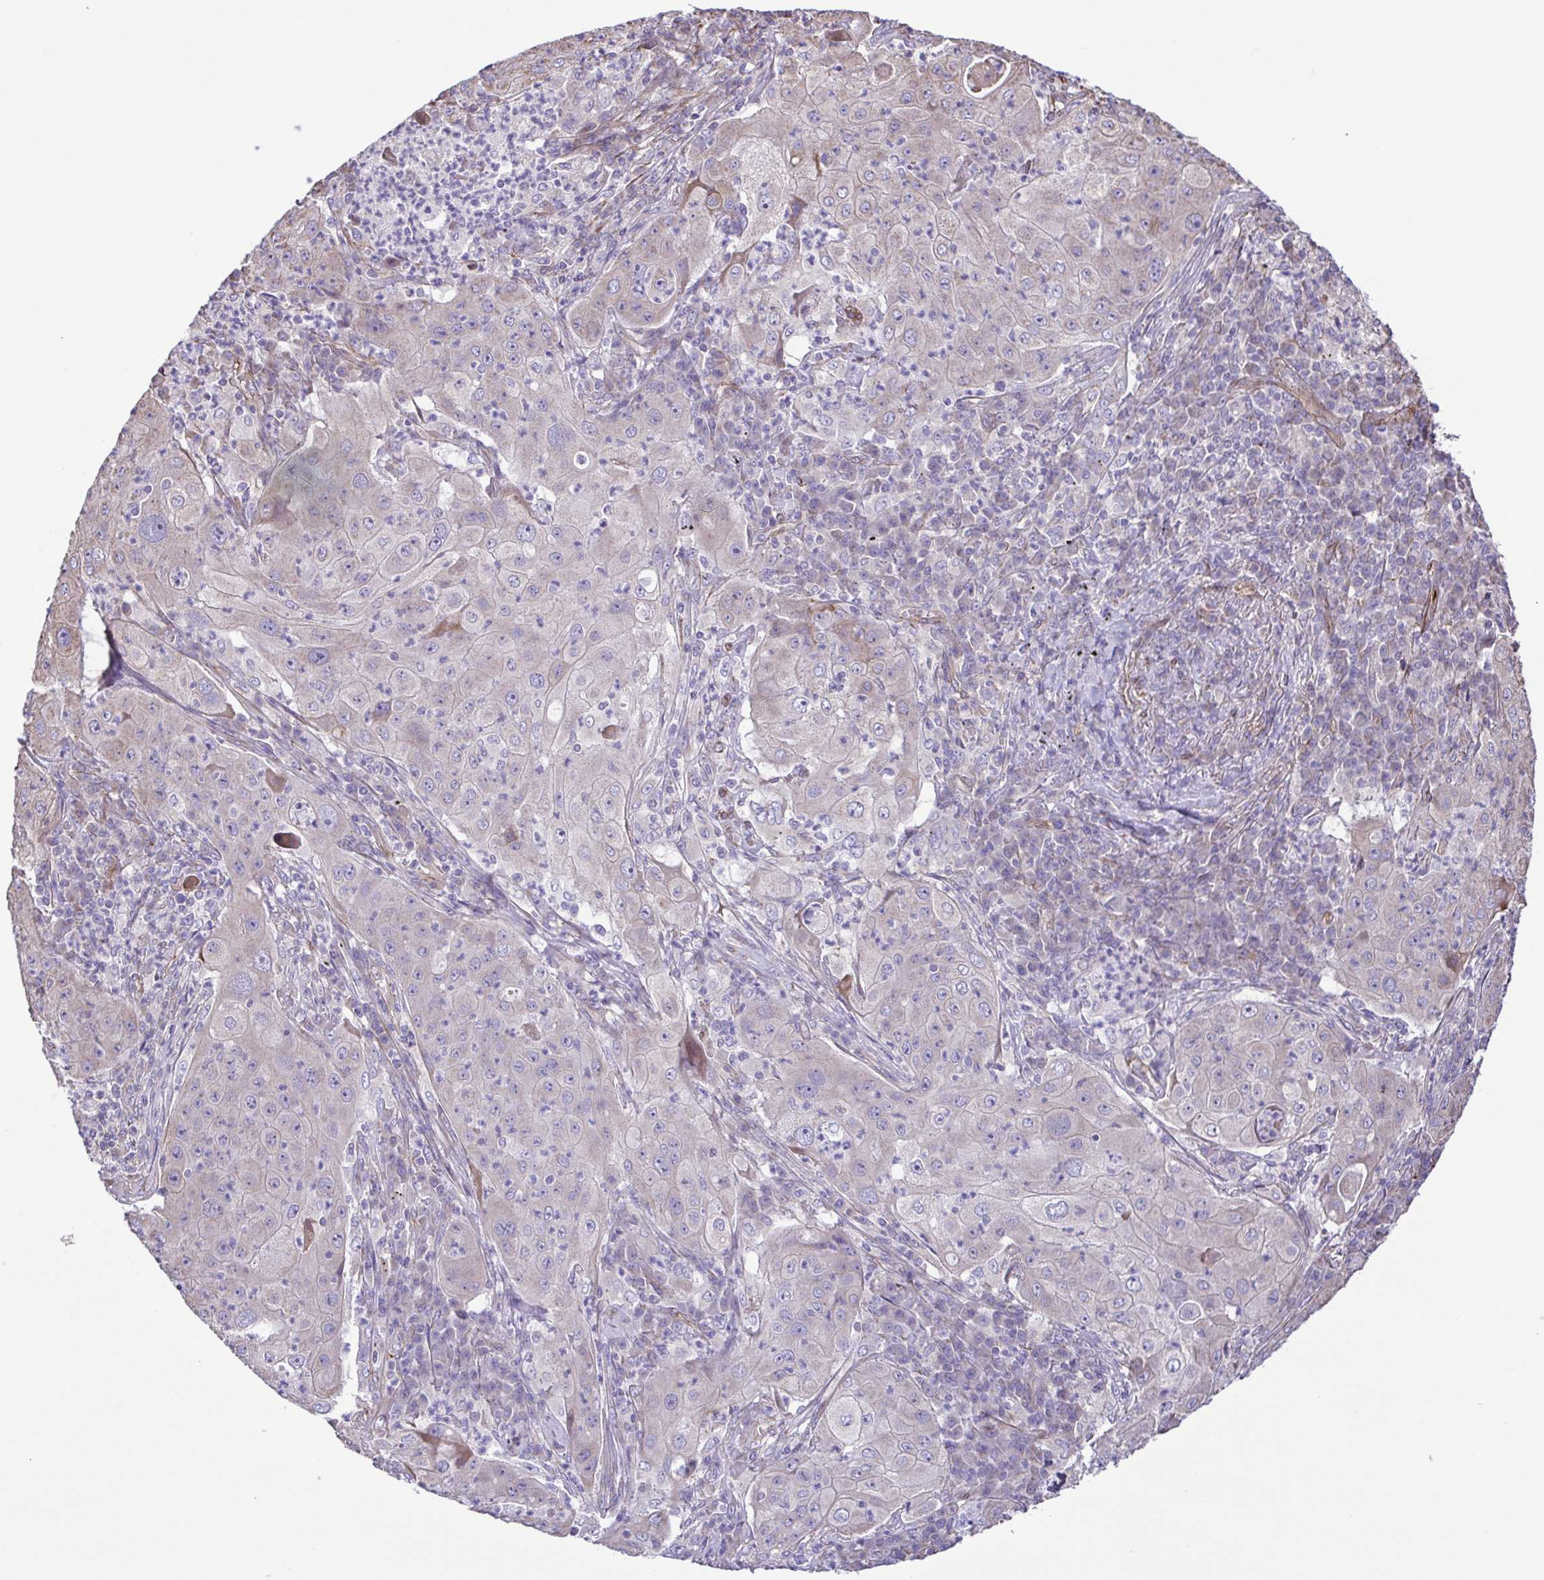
{"staining": {"intensity": "negative", "quantity": "none", "location": "none"}, "tissue": "lung cancer", "cell_type": "Tumor cells", "image_type": "cancer", "snomed": [{"axis": "morphology", "description": "Squamous cell carcinoma, NOS"}, {"axis": "topography", "description": "Lung"}], "caption": "The immunohistochemistry (IHC) micrograph has no significant staining in tumor cells of lung cancer tissue.", "gene": "FLT1", "patient": {"sex": "female", "age": 59}}